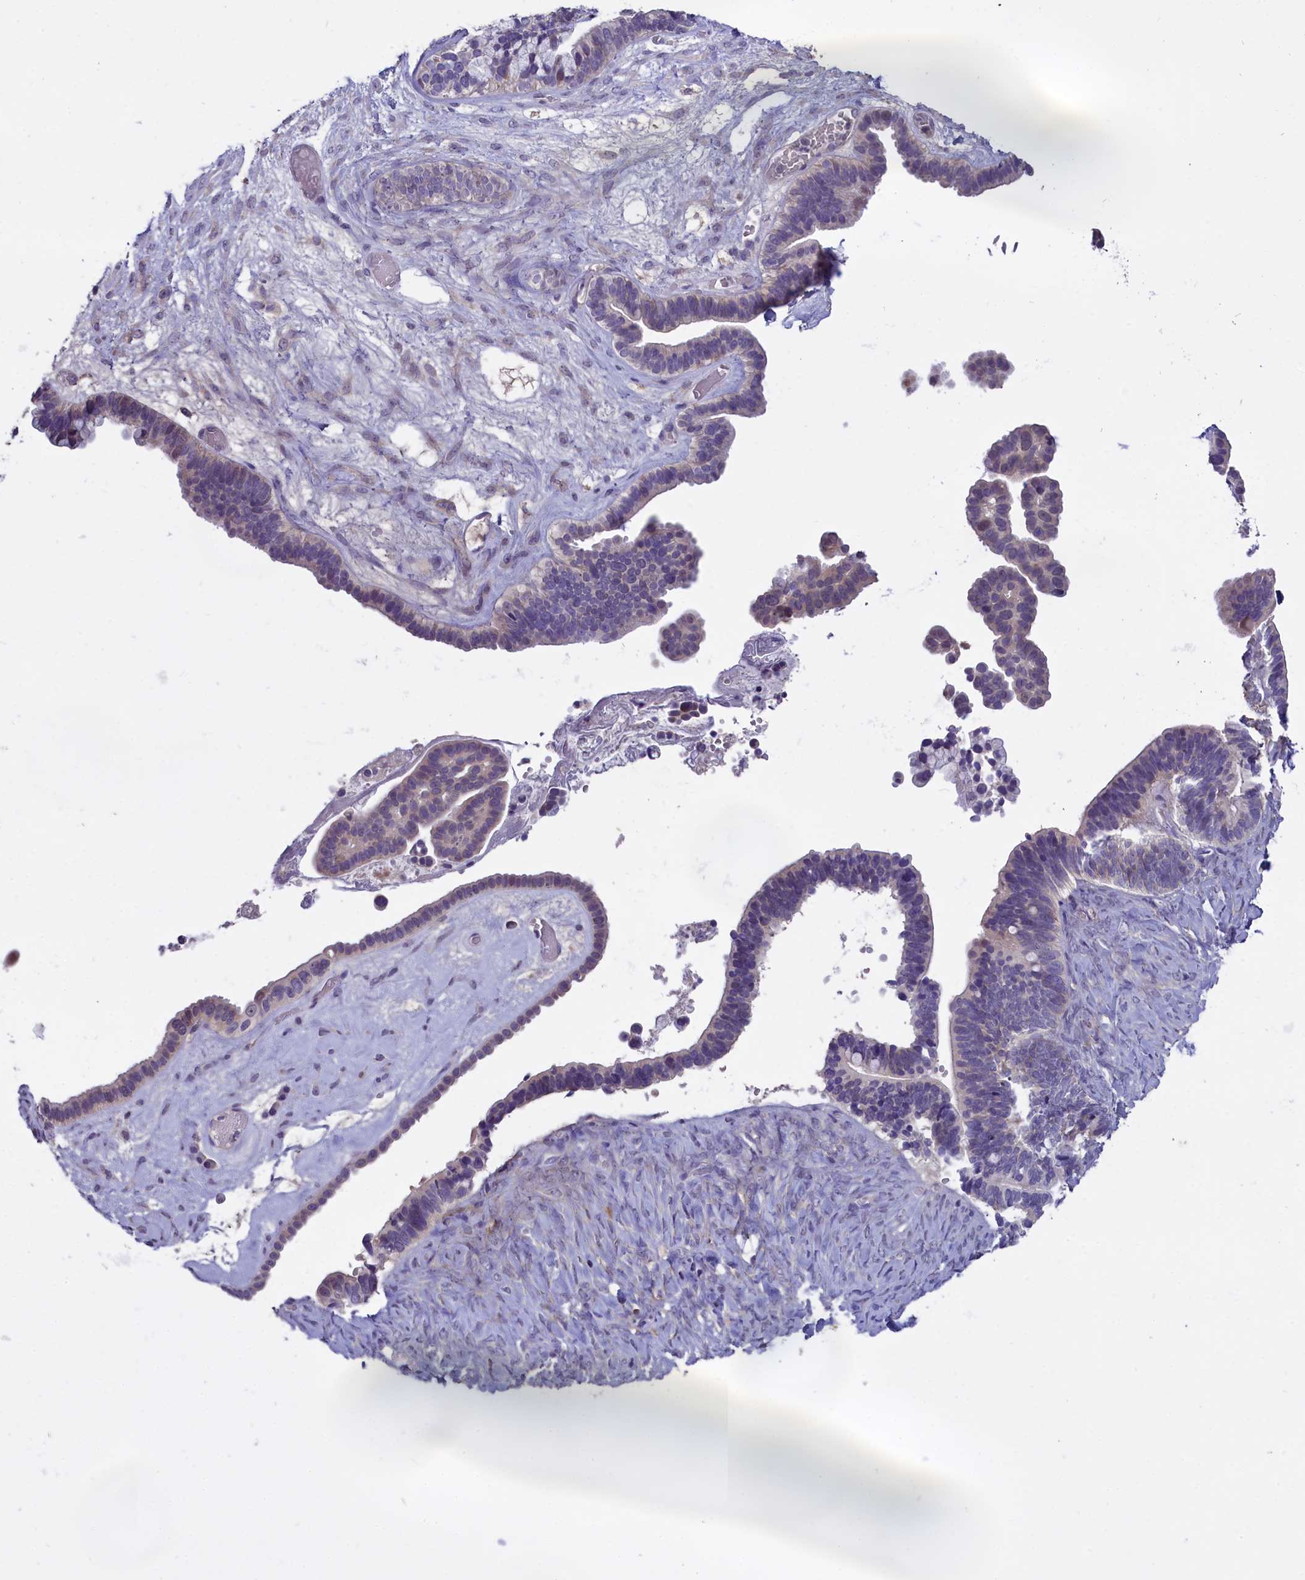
{"staining": {"intensity": "weak", "quantity": "<25%", "location": "nuclear"}, "tissue": "ovarian cancer", "cell_type": "Tumor cells", "image_type": "cancer", "snomed": [{"axis": "morphology", "description": "Cystadenocarcinoma, serous, NOS"}, {"axis": "topography", "description": "Ovary"}], "caption": "A photomicrograph of human ovarian cancer is negative for staining in tumor cells.", "gene": "ENPP6", "patient": {"sex": "female", "age": 56}}